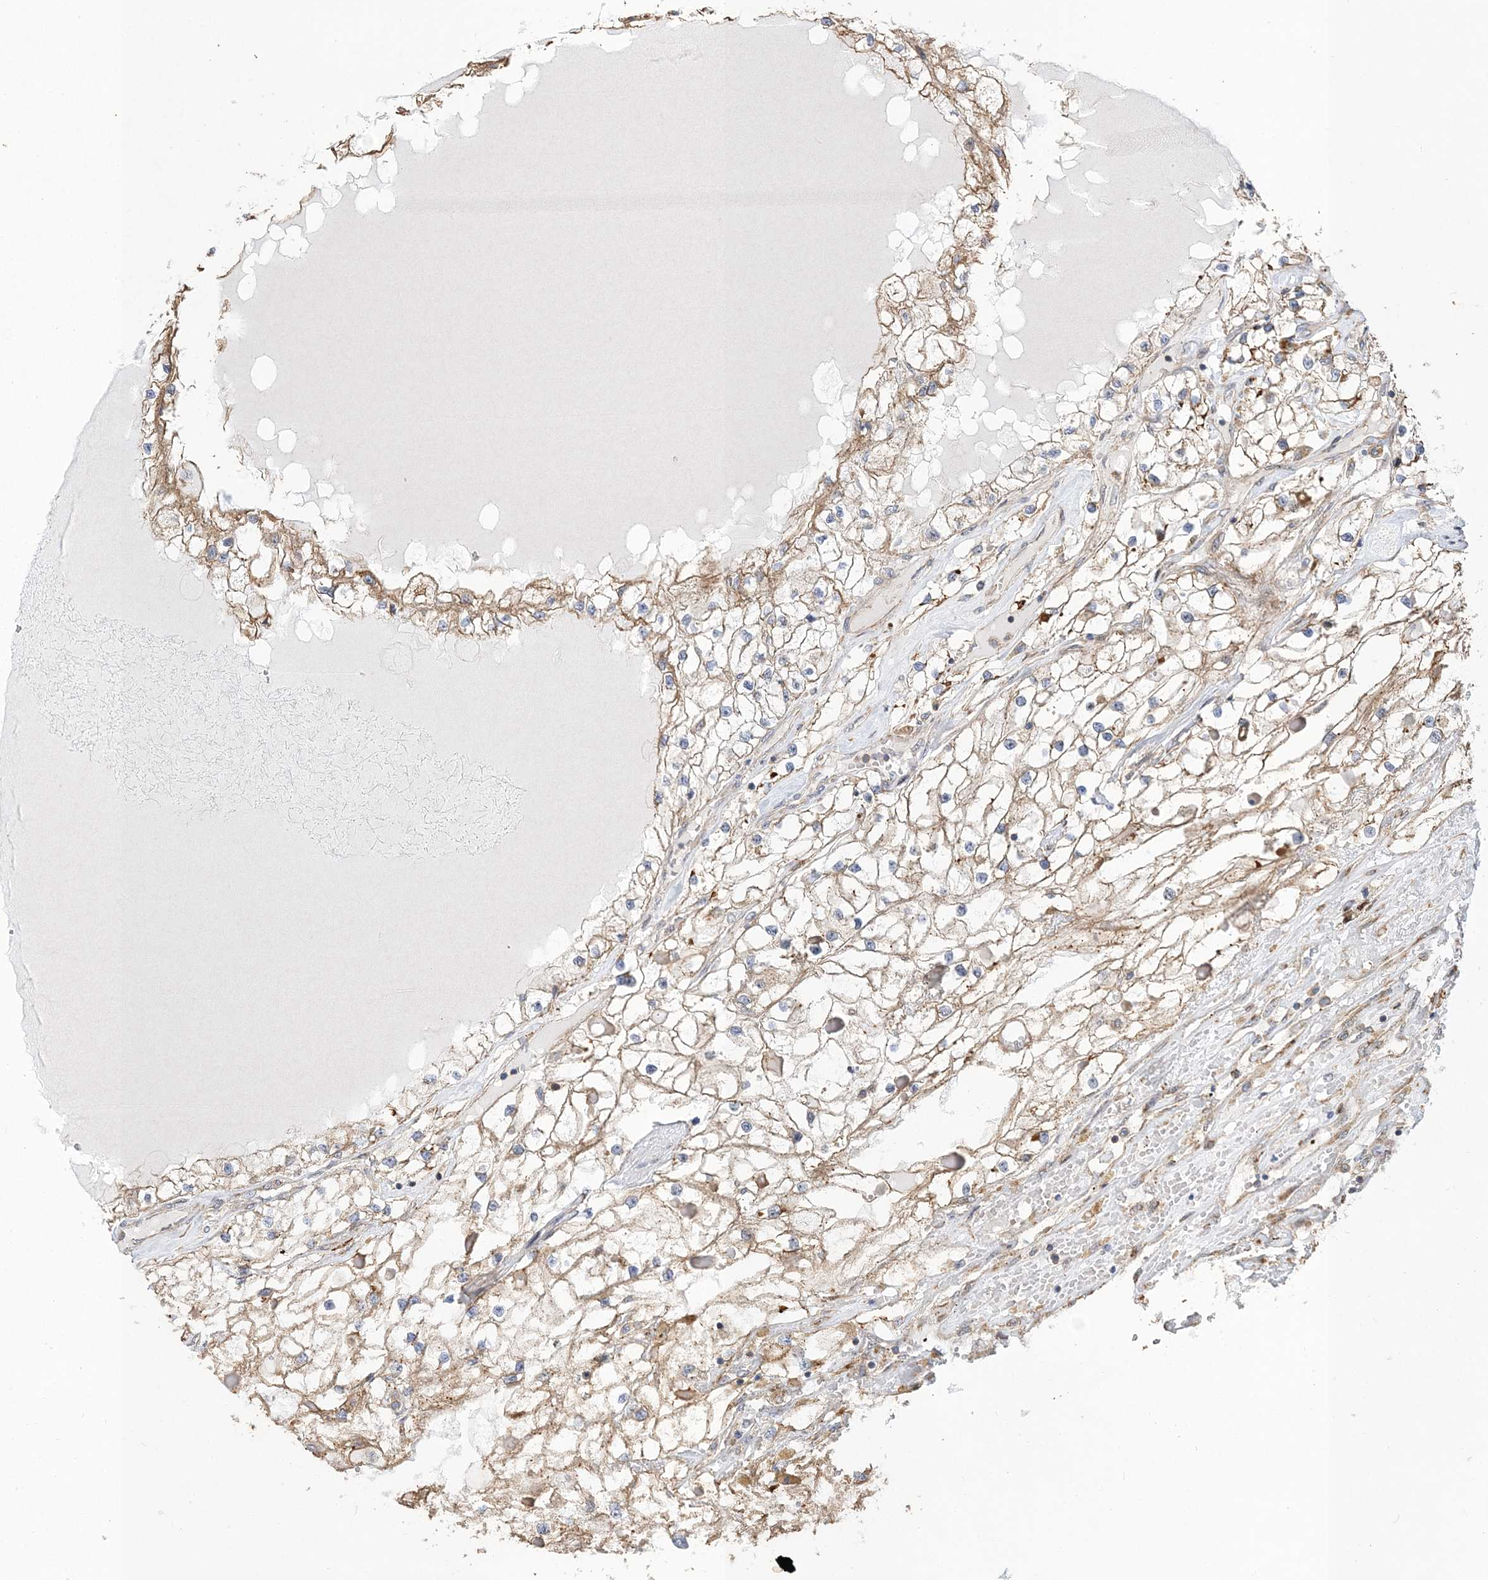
{"staining": {"intensity": "weak", "quantity": "25%-75%", "location": "cytoplasmic/membranous"}, "tissue": "renal cancer", "cell_type": "Tumor cells", "image_type": "cancer", "snomed": [{"axis": "morphology", "description": "Adenocarcinoma, NOS"}, {"axis": "topography", "description": "Kidney"}], "caption": "Immunohistochemical staining of human renal adenocarcinoma exhibits low levels of weak cytoplasmic/membranous protein positivity in about 25%-75% of tumor cells.", "gene": "ZFYVE16", "patient": {"sex": "male", "age": 68}}